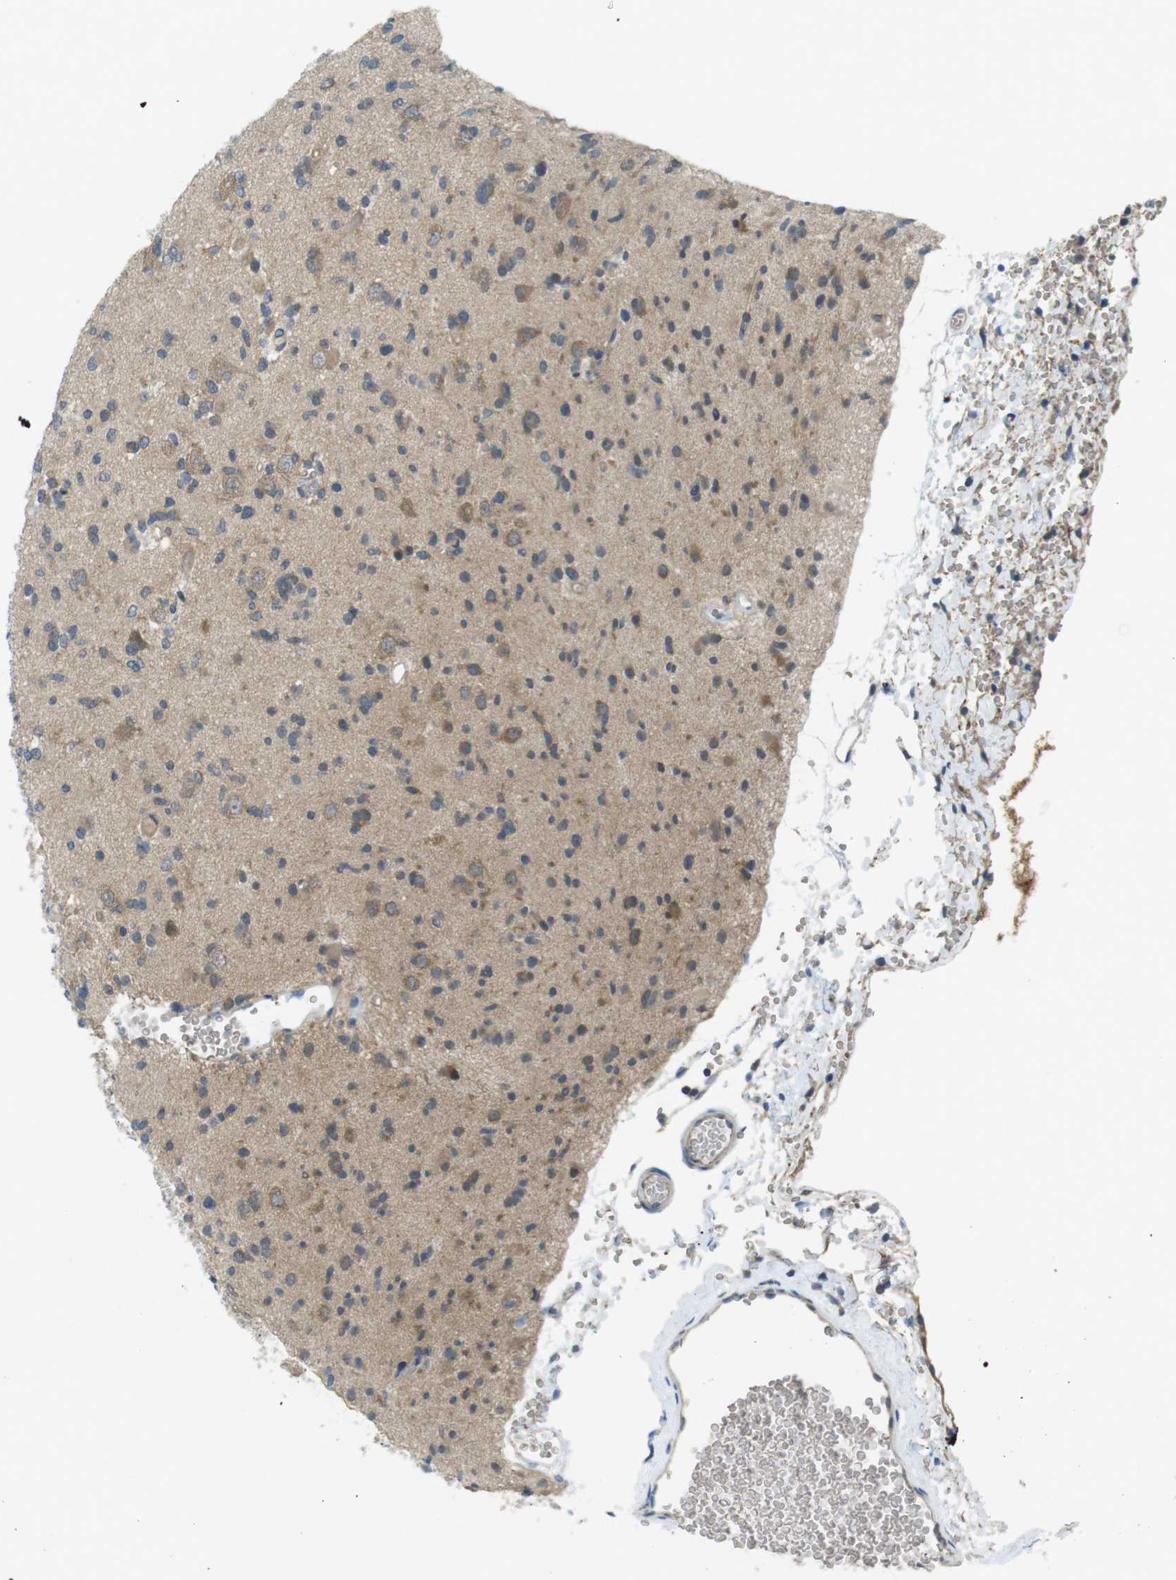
{"staining": {"intensity": "weak", "quantity": "25%-75%", "location": "cytoplasmic/membranous"}, "tissue": "glioma", "cell_type": "Tumor cells", "image_type": "cancer", "snomed": [{"axis": "morphology", "description": "Glioma, malignant, Low grade"}, {"axis": "topography", "description": "Brain"}], "caption": "Human glioma stained with a protein marker shows weak staining in tumor cells.", "gene": "SUGT1", "patient": {"sex": "female", "age": 22}}